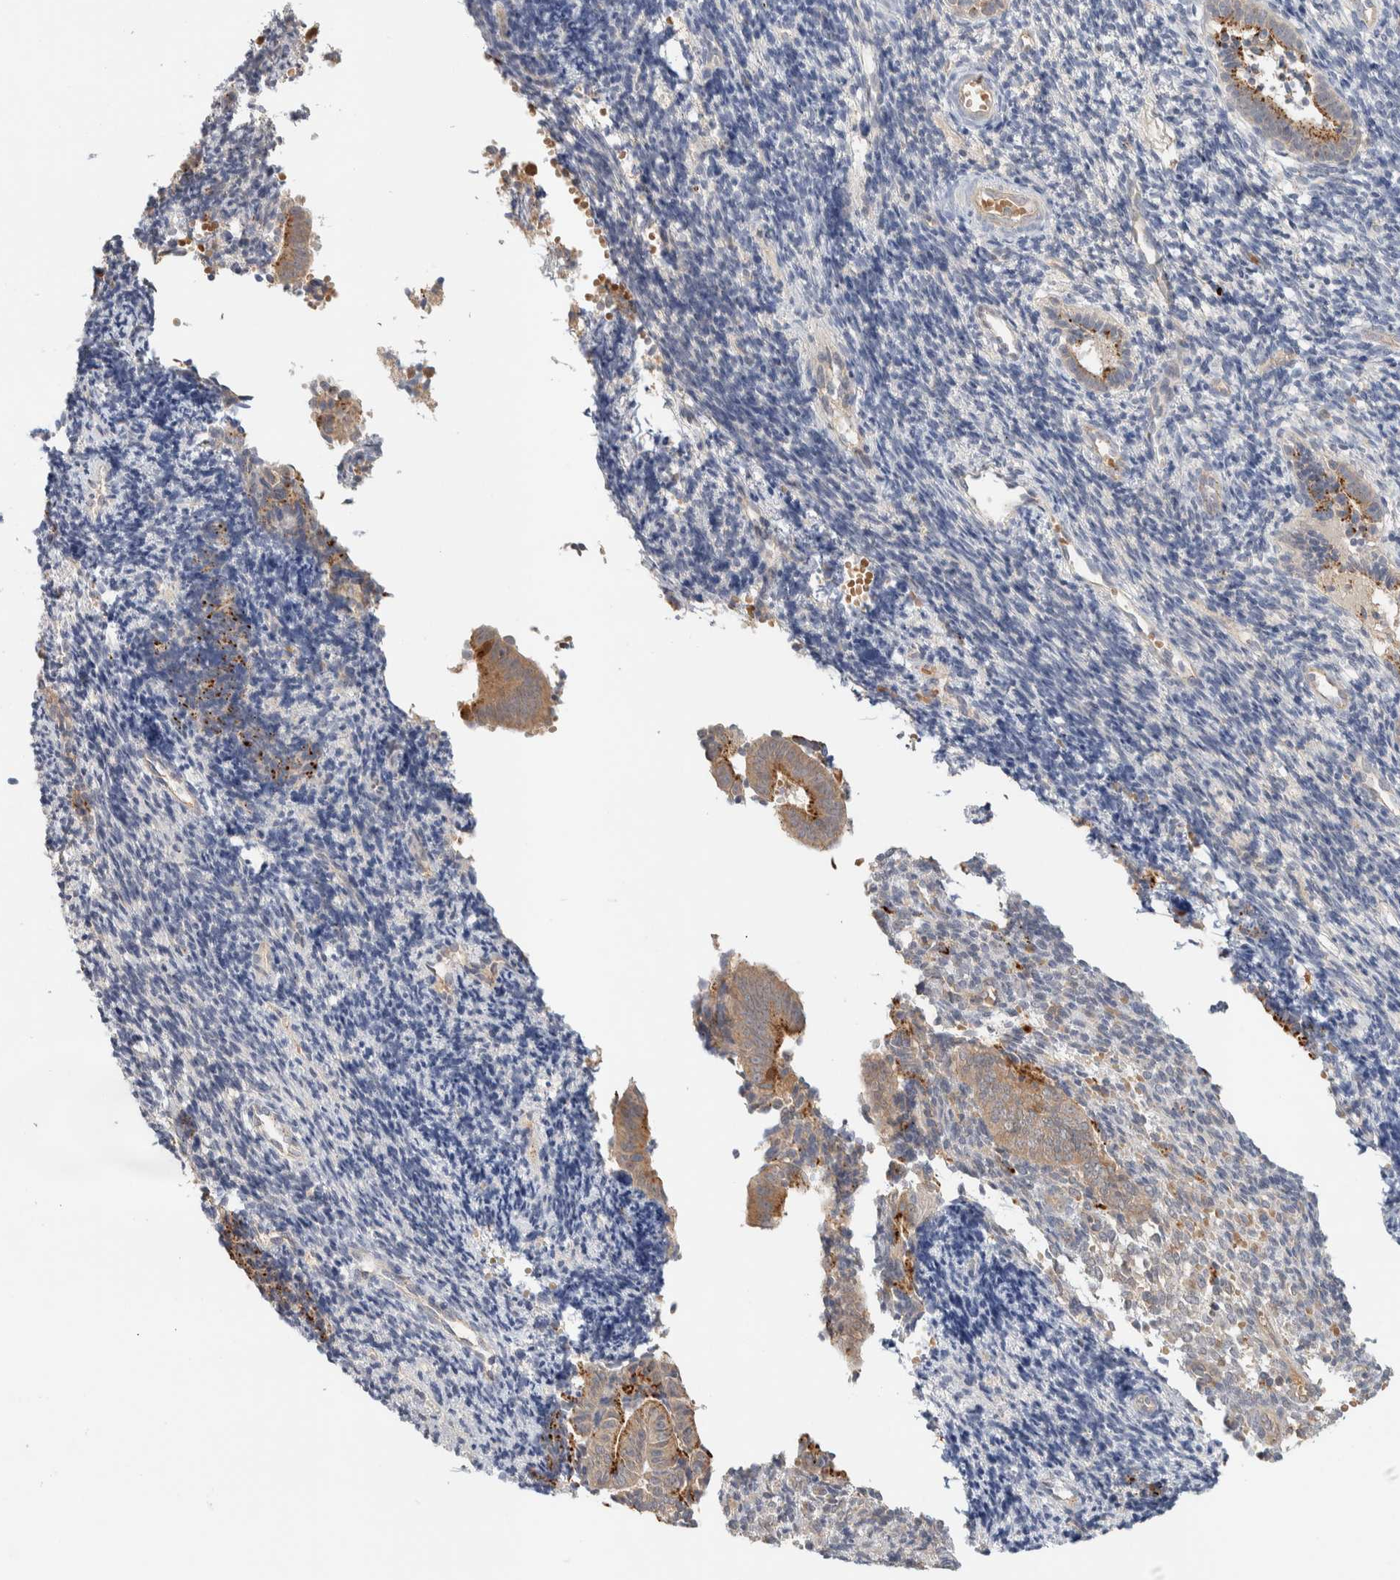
{"staining": {"intensity": "negative", "quantity": "none", "location": "none"}, "tissue": "endometrium", "cell_type": "Cells in endometrial stroma", "image_type": "normal", "snomed": [{"axis": "morphology", "description": "Normal tissue, NOS"}, {"axis": "topography", "description": "Uterus"}, {"axis": "topography", "description": "Endometrium"}], "caption": "DAB immunohistochemical staining of unremarkable human endometrium shows no significant staining in cells in endometrial stroma.", "gene": "GCLM", "patient": {"sex": "female", "age": 33}}